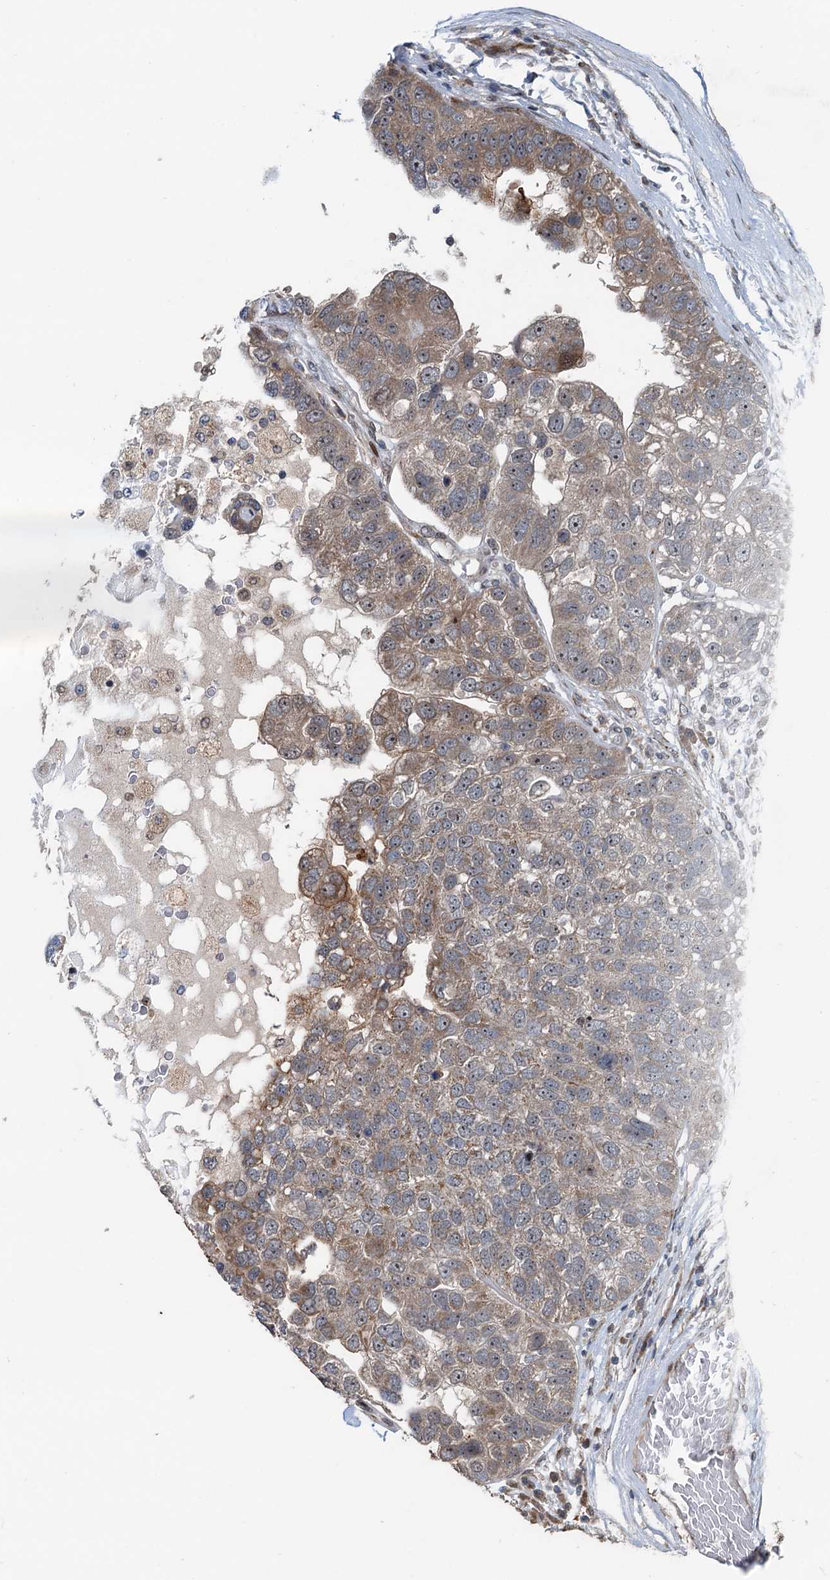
{"staining": {"intensity": "moderate", "quantity": "25%-75%", "location": "cytoplasmic/membranous"}, "tissue": "pancreatic cancer", "cell_type": "Tumor cells", "image_type": "cancer", "snomed": [{"axis": "morphology", "description": "Adenocarcinoma, NOS"}, {"axis": "topography", "description": "Pancreas"}], "caption": "Immunohistochemistry (IHC) of human adenocarcinoma (pancreatic) displays medium levels of moderate cytoplasmic/membranous staining in about 25%-75% of tumor cells.", "gene": "CEP68", "patient": {"sex": "female", "age": 61}}